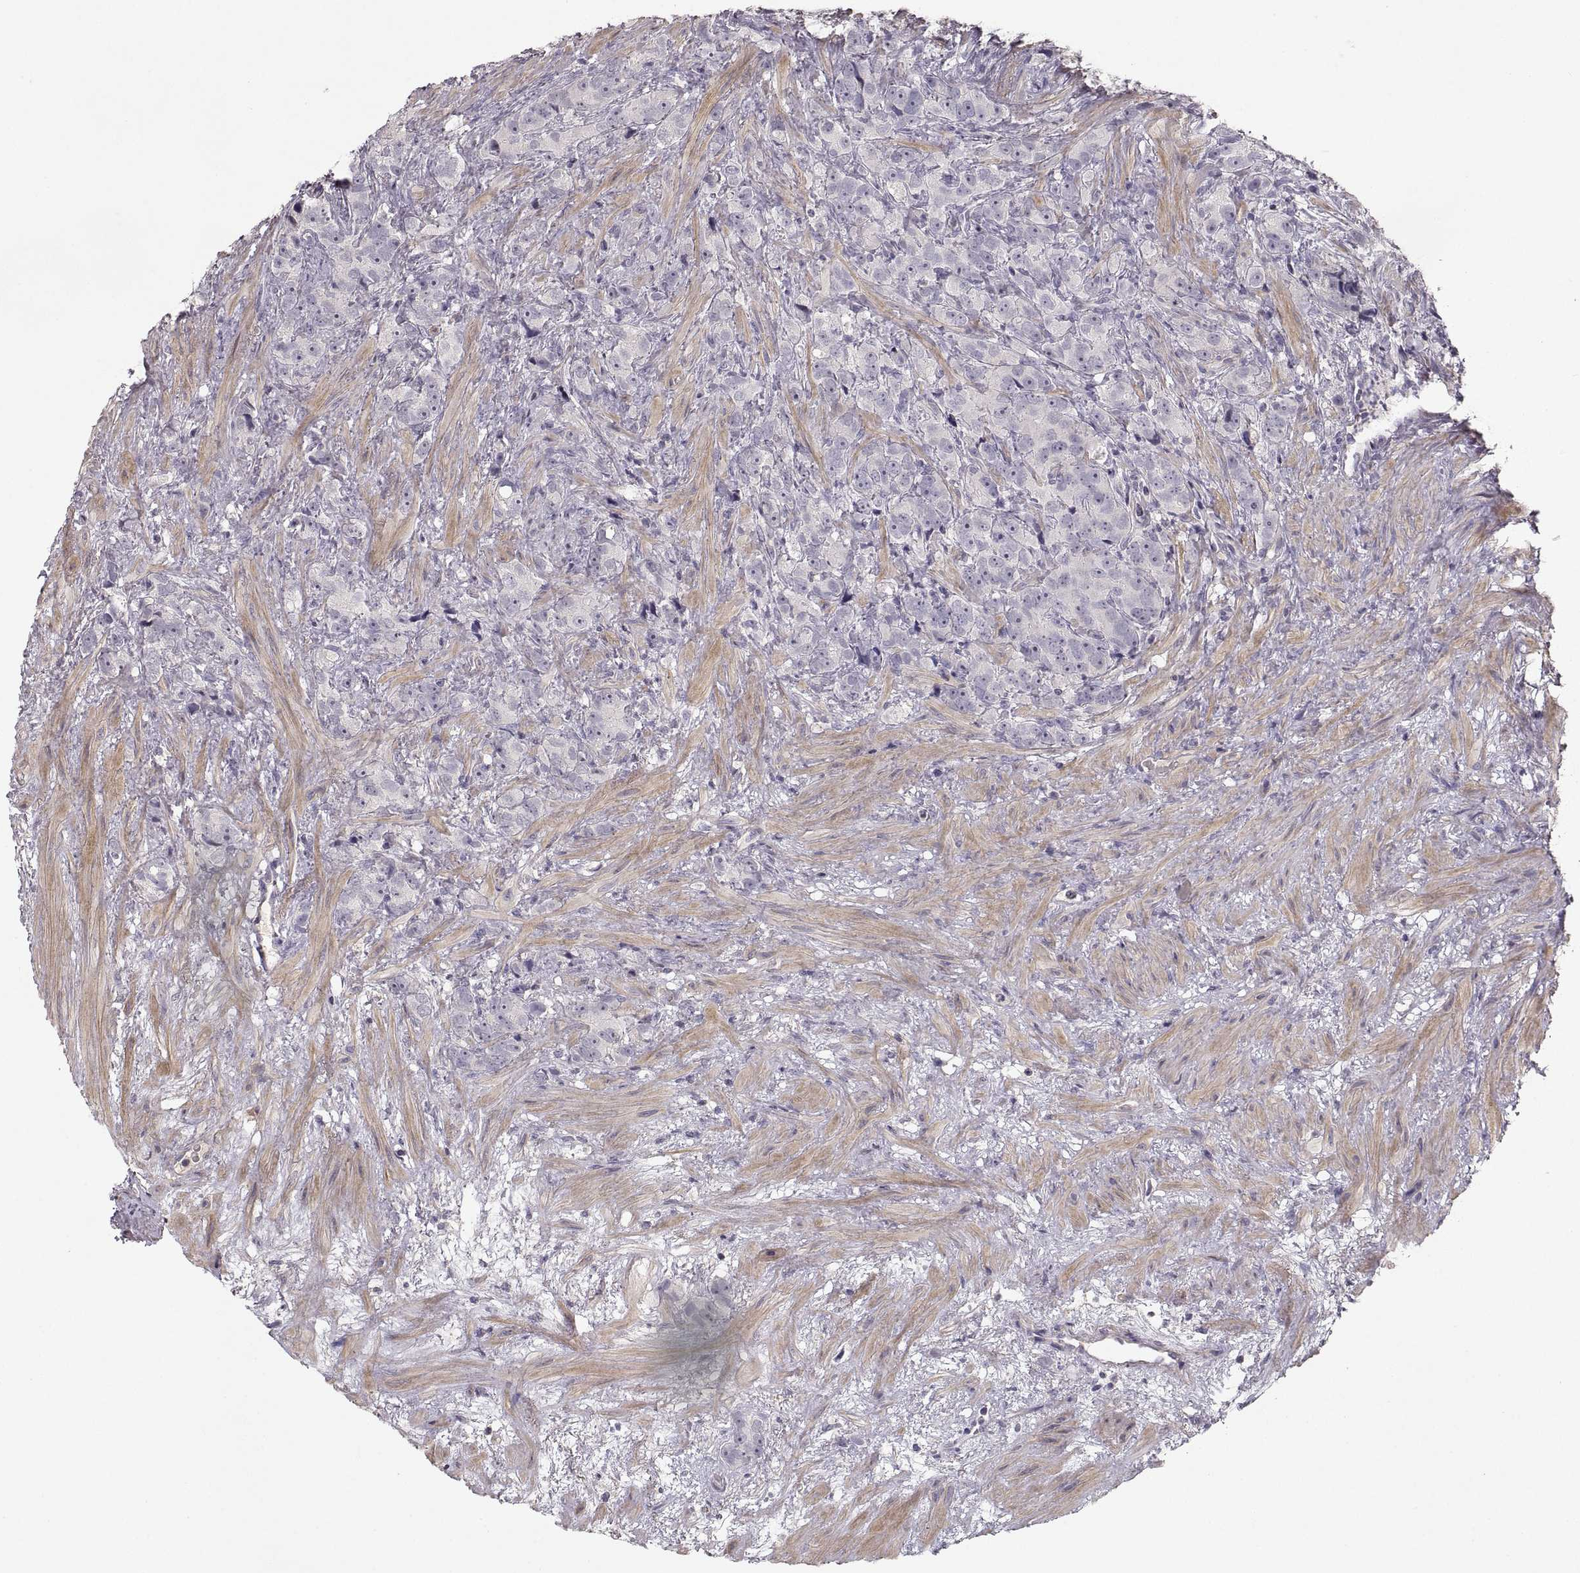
{"staining": {"intensity": "negative", "quantity": "none", "location": "none"}, "tissue": "prostate cancer", "cell_type": "Tumor cells", "image_type": "cancer", "snomed": [{"axis": "morphology", "description": "Adenocarcinoma, High grade"}, {"axis": "topography", "description": "Prostate"}], "caption": "Immunohistochemistry (IHC) histopathology image of human high-grade adenocarcinoma (prostate) stained for a protein (brown), which reveals no staining in tumor cells. (DAB (3,3'-diaminobenzidine) immunohistochemistry (IHC) with hematoxylin counter stain).", "gene": "ADAM11", "patient": {"sex": "male", "age": 90}}